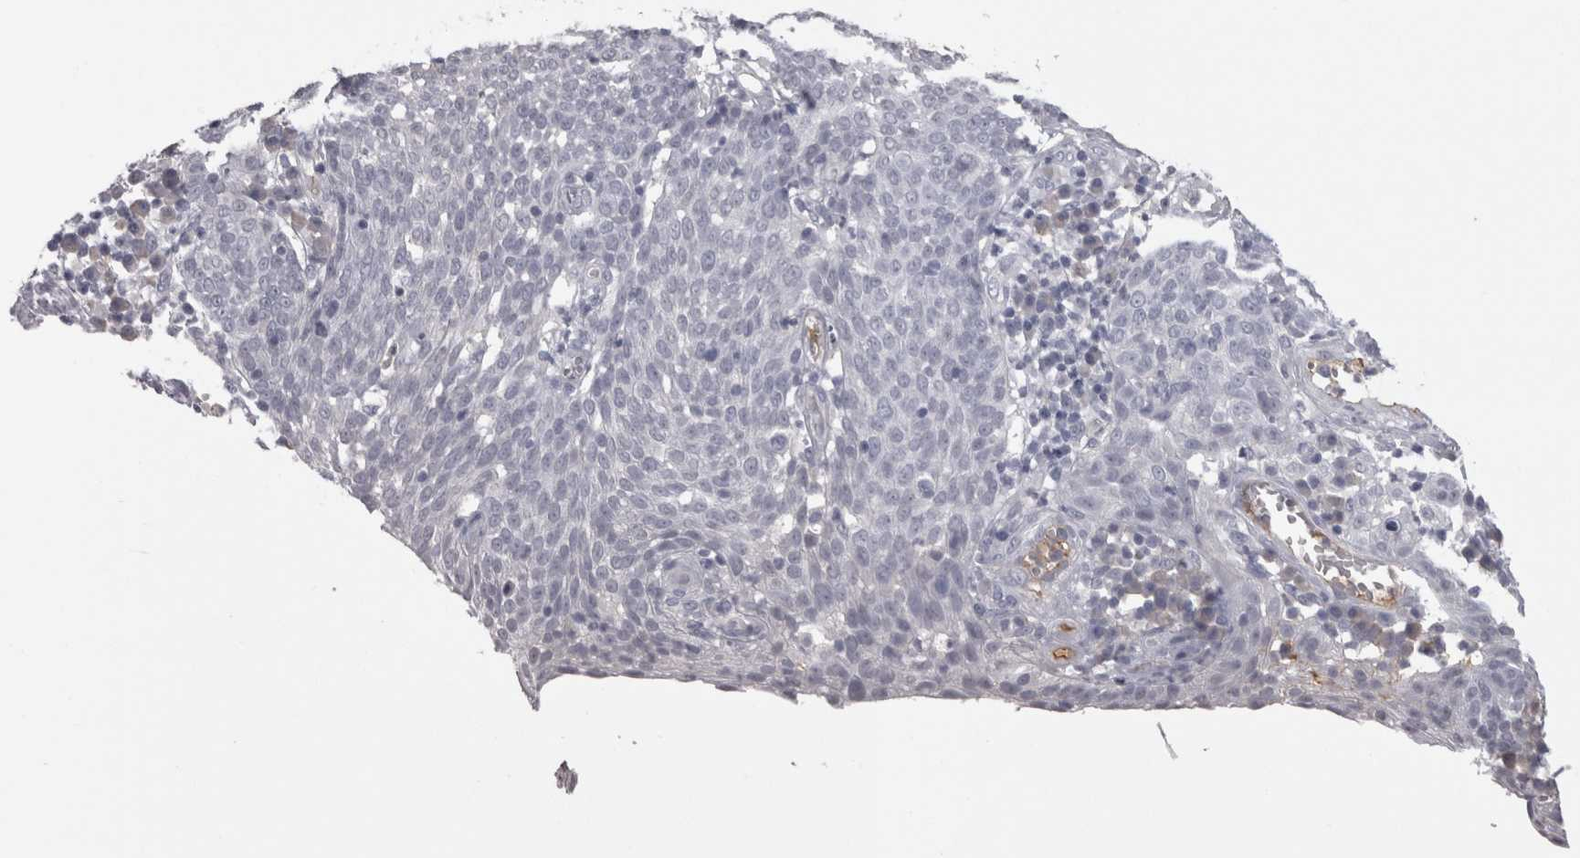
{"staining": {"intensity": "negative", "quantity": "none", "location": "none"}, "tissue": "cervical cancer", "cell_type": "Tumor cells", "image_type": "cancer", "snomed": [{"axis": "morphology", "description": "Squamous cell carcinoma, NOS"}, {"axis": "topography", "description": "Cervix"}], "caption": "An image of squamous cell carcinoma (cervical) stained for a protein reveals no brown staining in tumor cells.", "gene": "SAA4", "patient": {"sex": "female", "age": 34}}